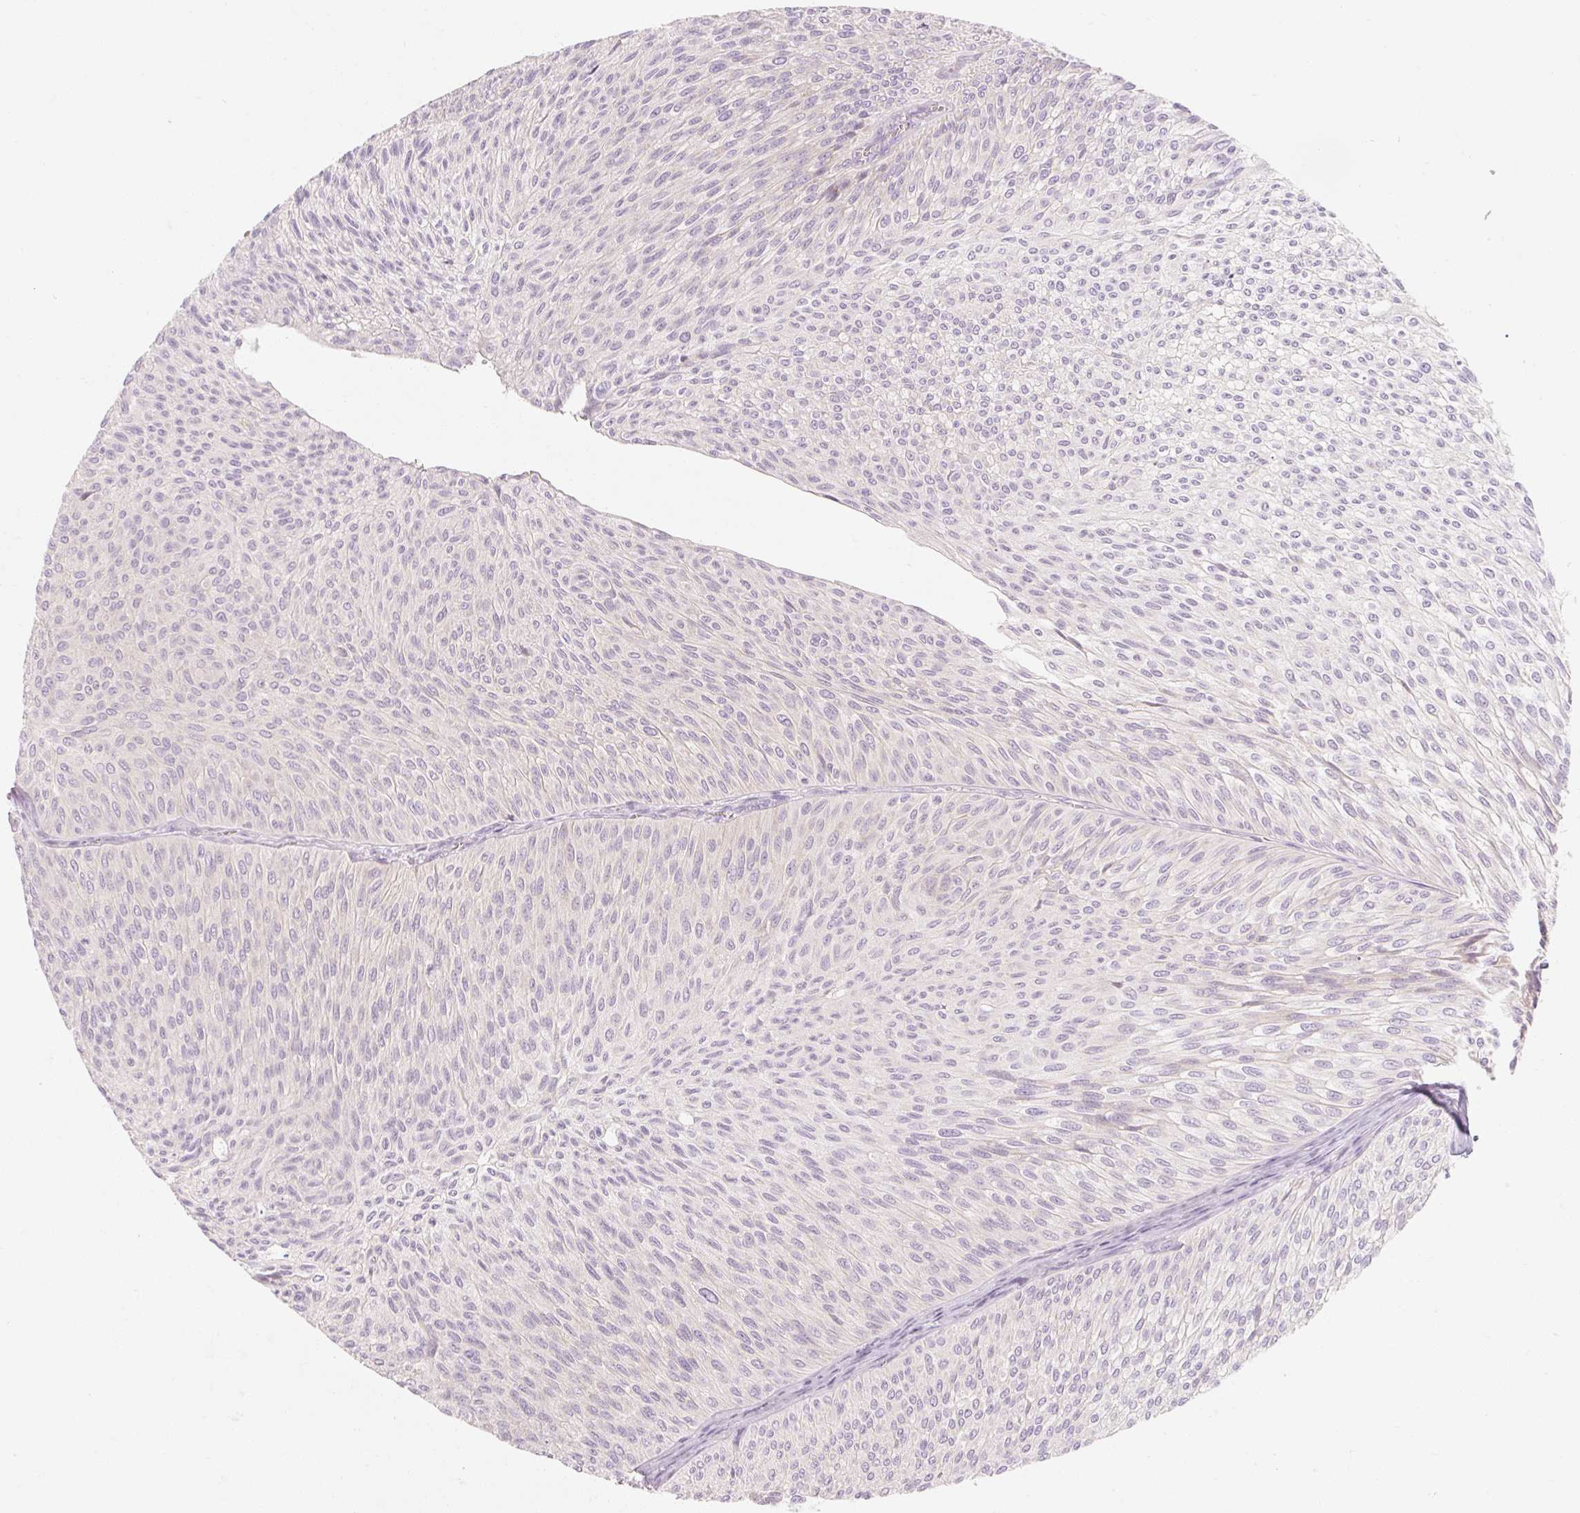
{"staining": {"intensity": "negative", "quantity": "none", "location": "none"}, "tissue": "urothelial cancer", "cell_type": "Tumor cells", "image_type": "cancer", "snomed": [{"axis": "morphology", "description": "Urothelial carcinoma, Low grade"}, {"axis": "topography", "description": "Urinary bladder"}], "caption": "A high-resolution photomicrograph shows IHC staining of urothelial cancer, which exhibits no significant positivity in tumor cells.", "gene": "MYO1D", "patient": {"sex": "male", "age": 91}}